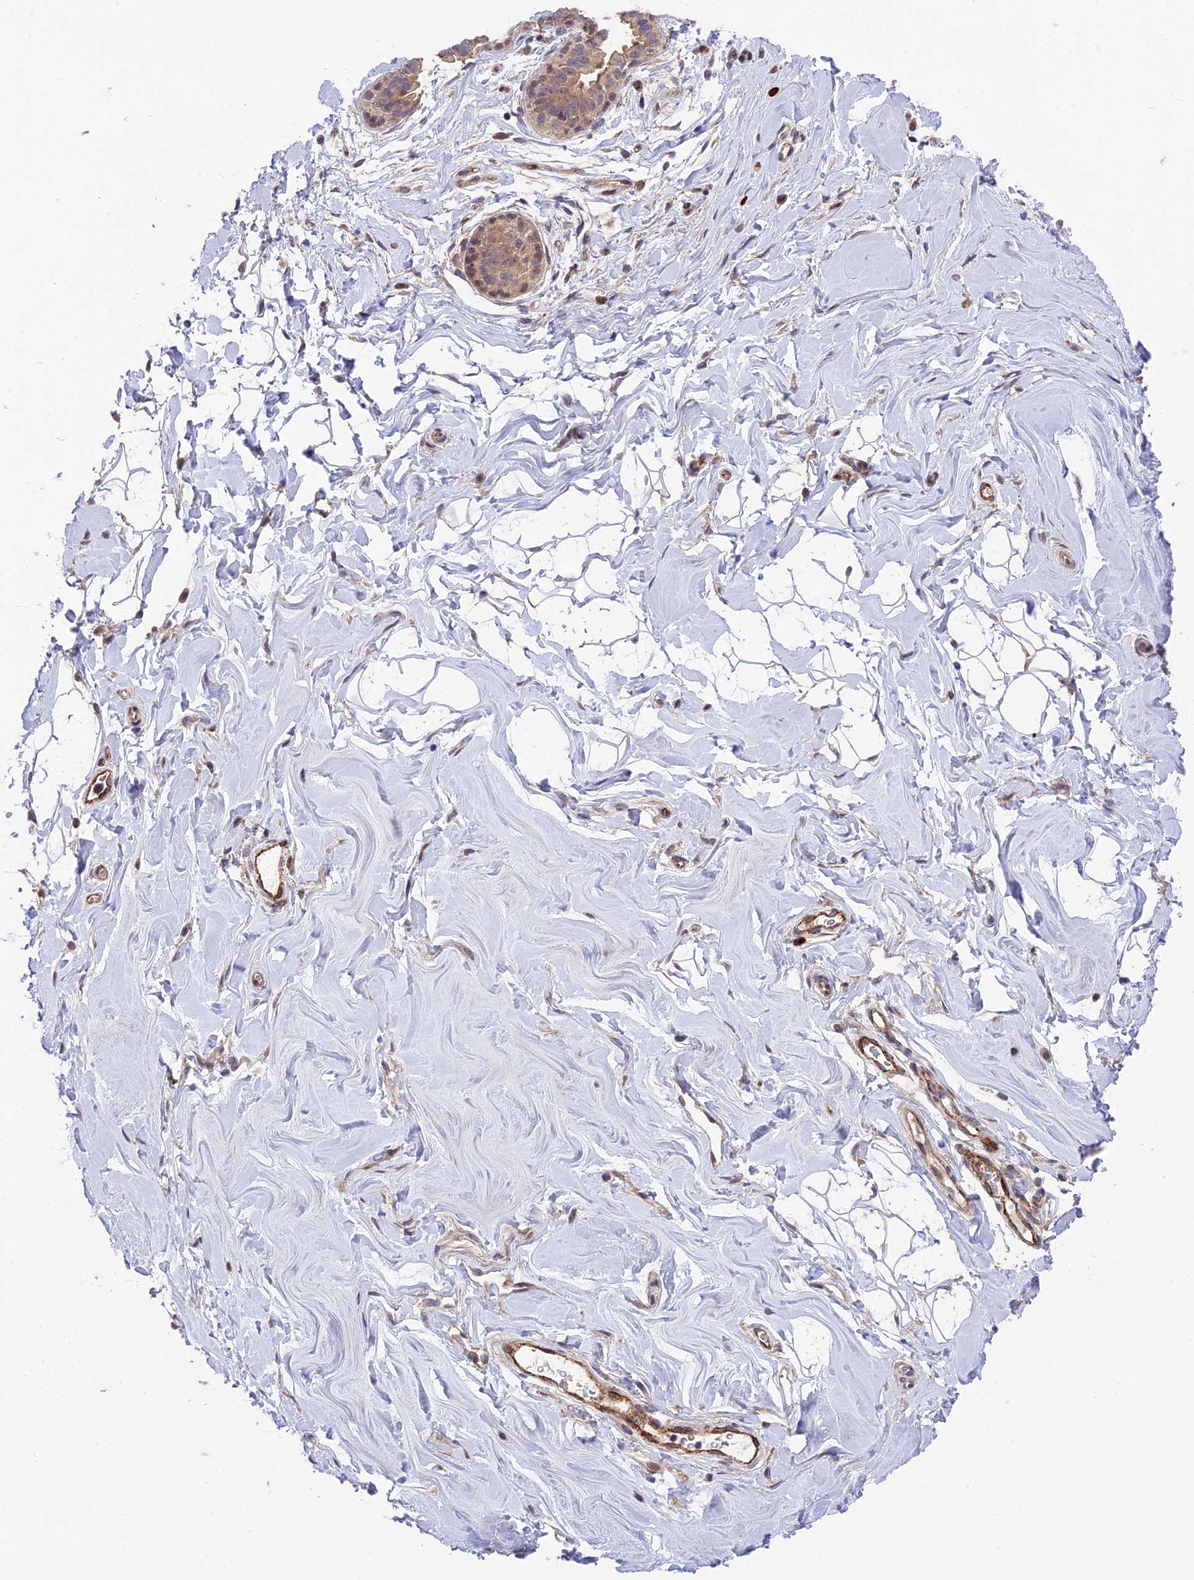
{"staining": {"intensity": "moderate", "quantity": "25%-75%", "location": "none"}, "tissue": "adipose tissue", "cell_type": "Adipocytes", "image_type": "normal", "snomed": [{"axis": "morphology", "description": "Normal tissue, NOS"}, {"axis": "topography", "description": "Breast"}], "caption": "About 25%-75% of adipocytes in unremarkable adipose tissue demonstrate moderate None protein positivity as visualized by brown immunohistochemical staining.", "gene": "MFSD2A", "patient": {"sex": "female", "age": 26}}